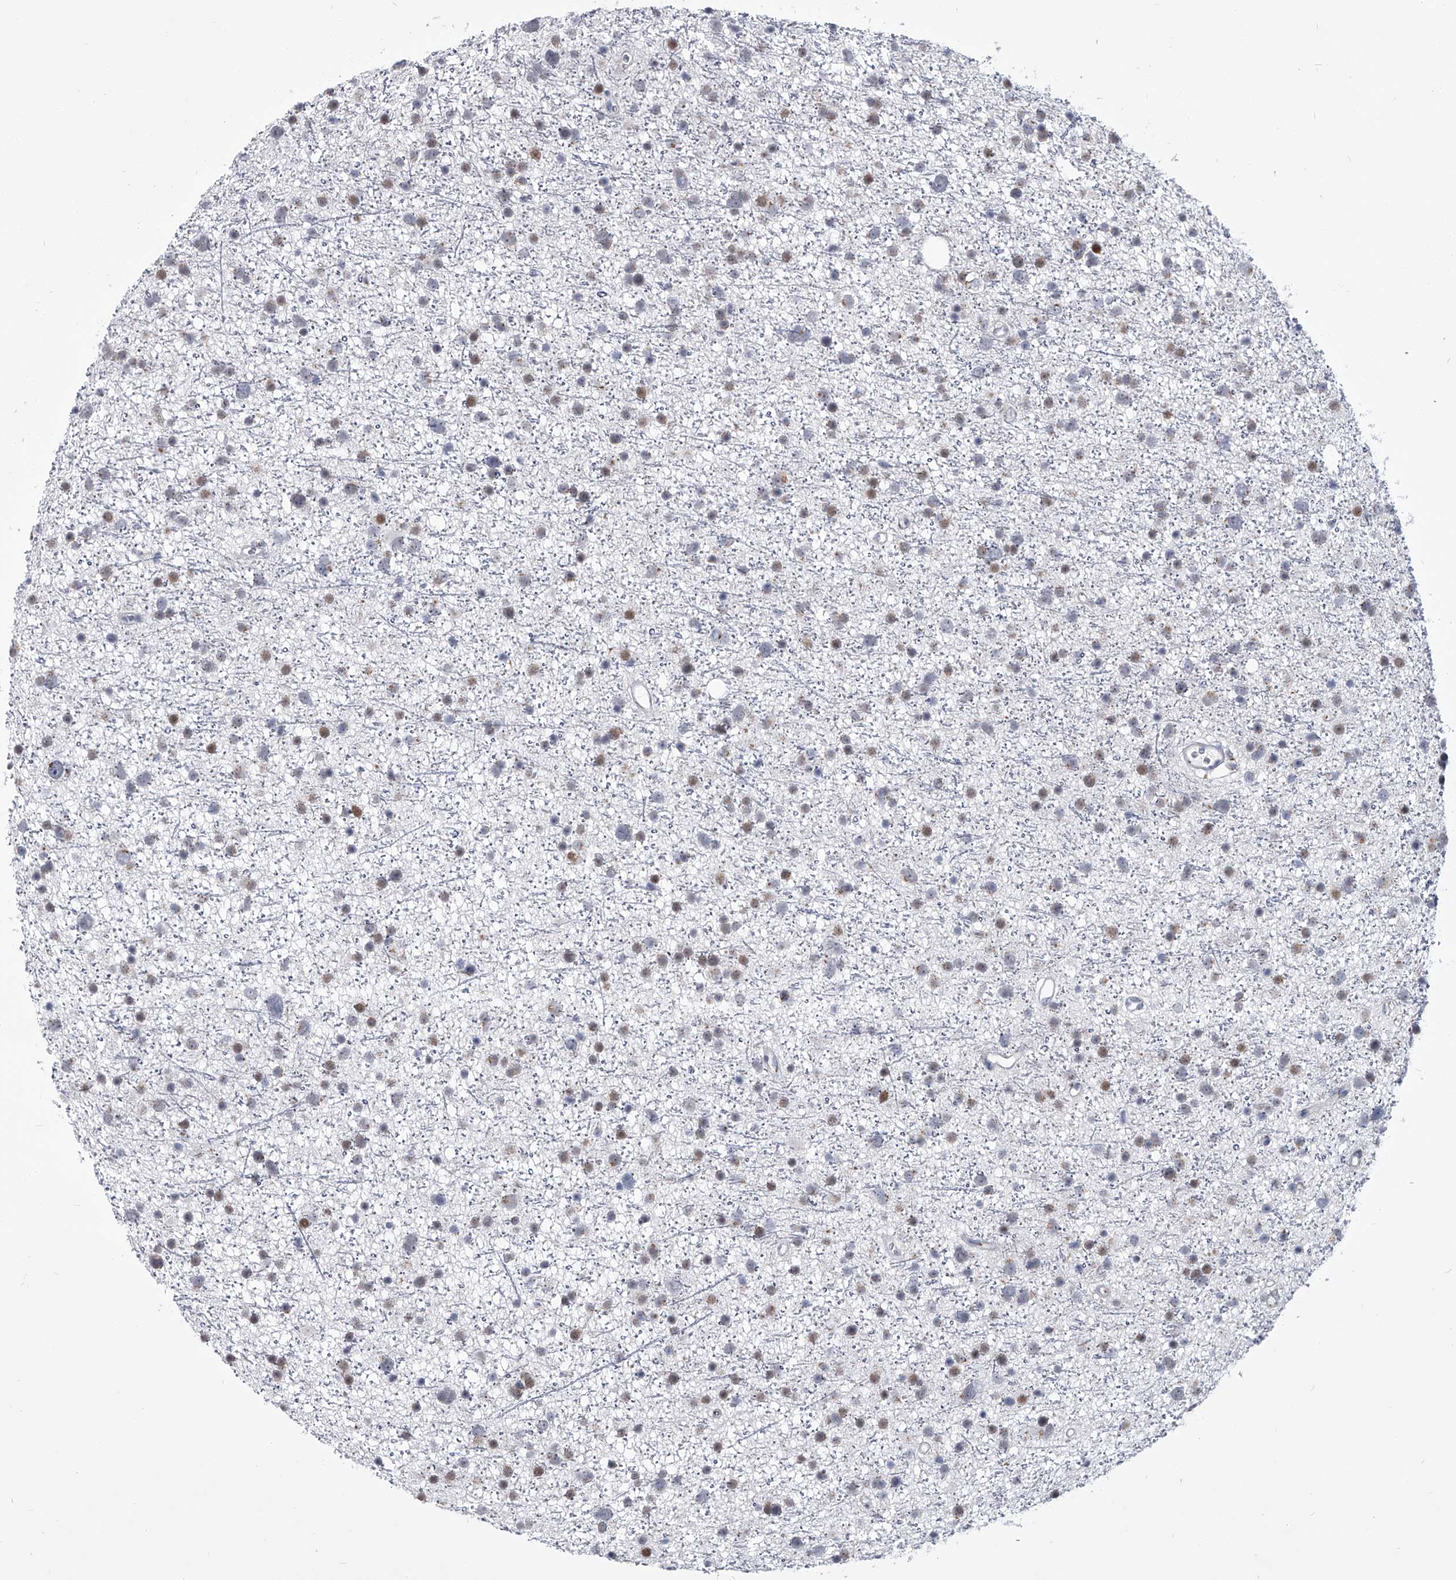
{"staining": {"intensity": "weak", "quantity": "25%-75%", "location": "nuclear"}, "tissue": "glioma", "cell_type": "Tumor cells", "image_type": "cancer", "snomed": [{"axis": "morphology", "description": "Glioma, malignant, Low grade"}, {"axis": "topography", "description": "Cerebral cortex"}], "caption": "The immunohistochemical stain labels weak nuclear expression in tumor cells of glioma tissue. (Stains: DAB (3,3'-diaminobenzidine) in brown, nuclei in blue, Microscopy: brightfield microscopy at high magnification).", "gene": "EVA1C", "patient": {"sex": "female", "age": 39}}